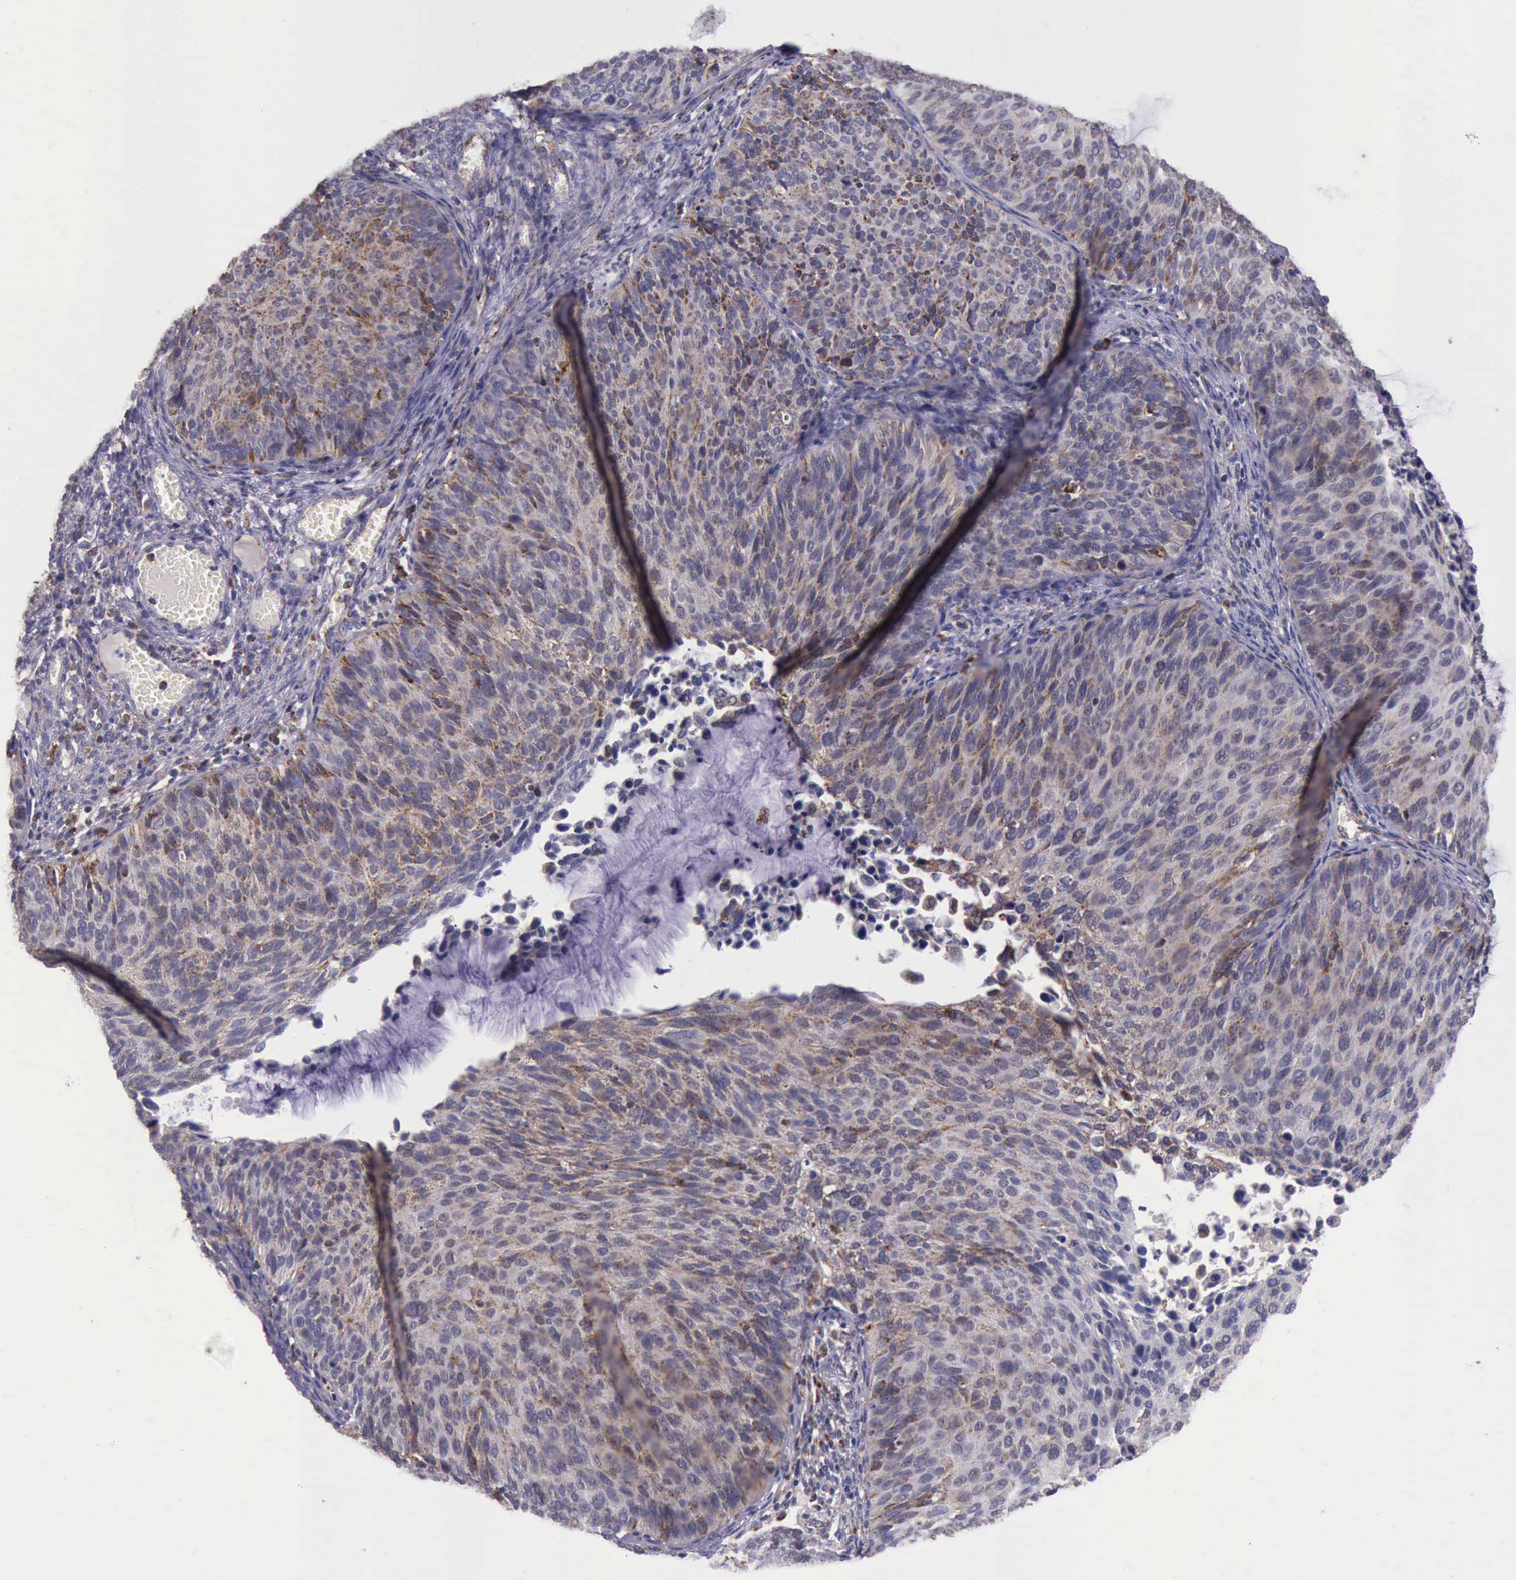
{"staining": {"intensity": "weak", "quantity": ">75%", "location": "cytoplasmic/membranous"}, "tissue": "cervical cancer", "cell_type": "Tumor cells", "image_type": "cancer", "snomed": [{"axis": "morphology", "description": "Squamous cell carcinoma, NOS"}, {"axis": "topography", "description": "Cervix"}], "caption": "IHC (DAB) staining of human cervical squamous cell carcinoma demonstrates weak cytoplasmic/membranous protein expression in about >75% of tumor cells.", "gene": "TXN2", "patient": {"sex": "female", "age": 36}}